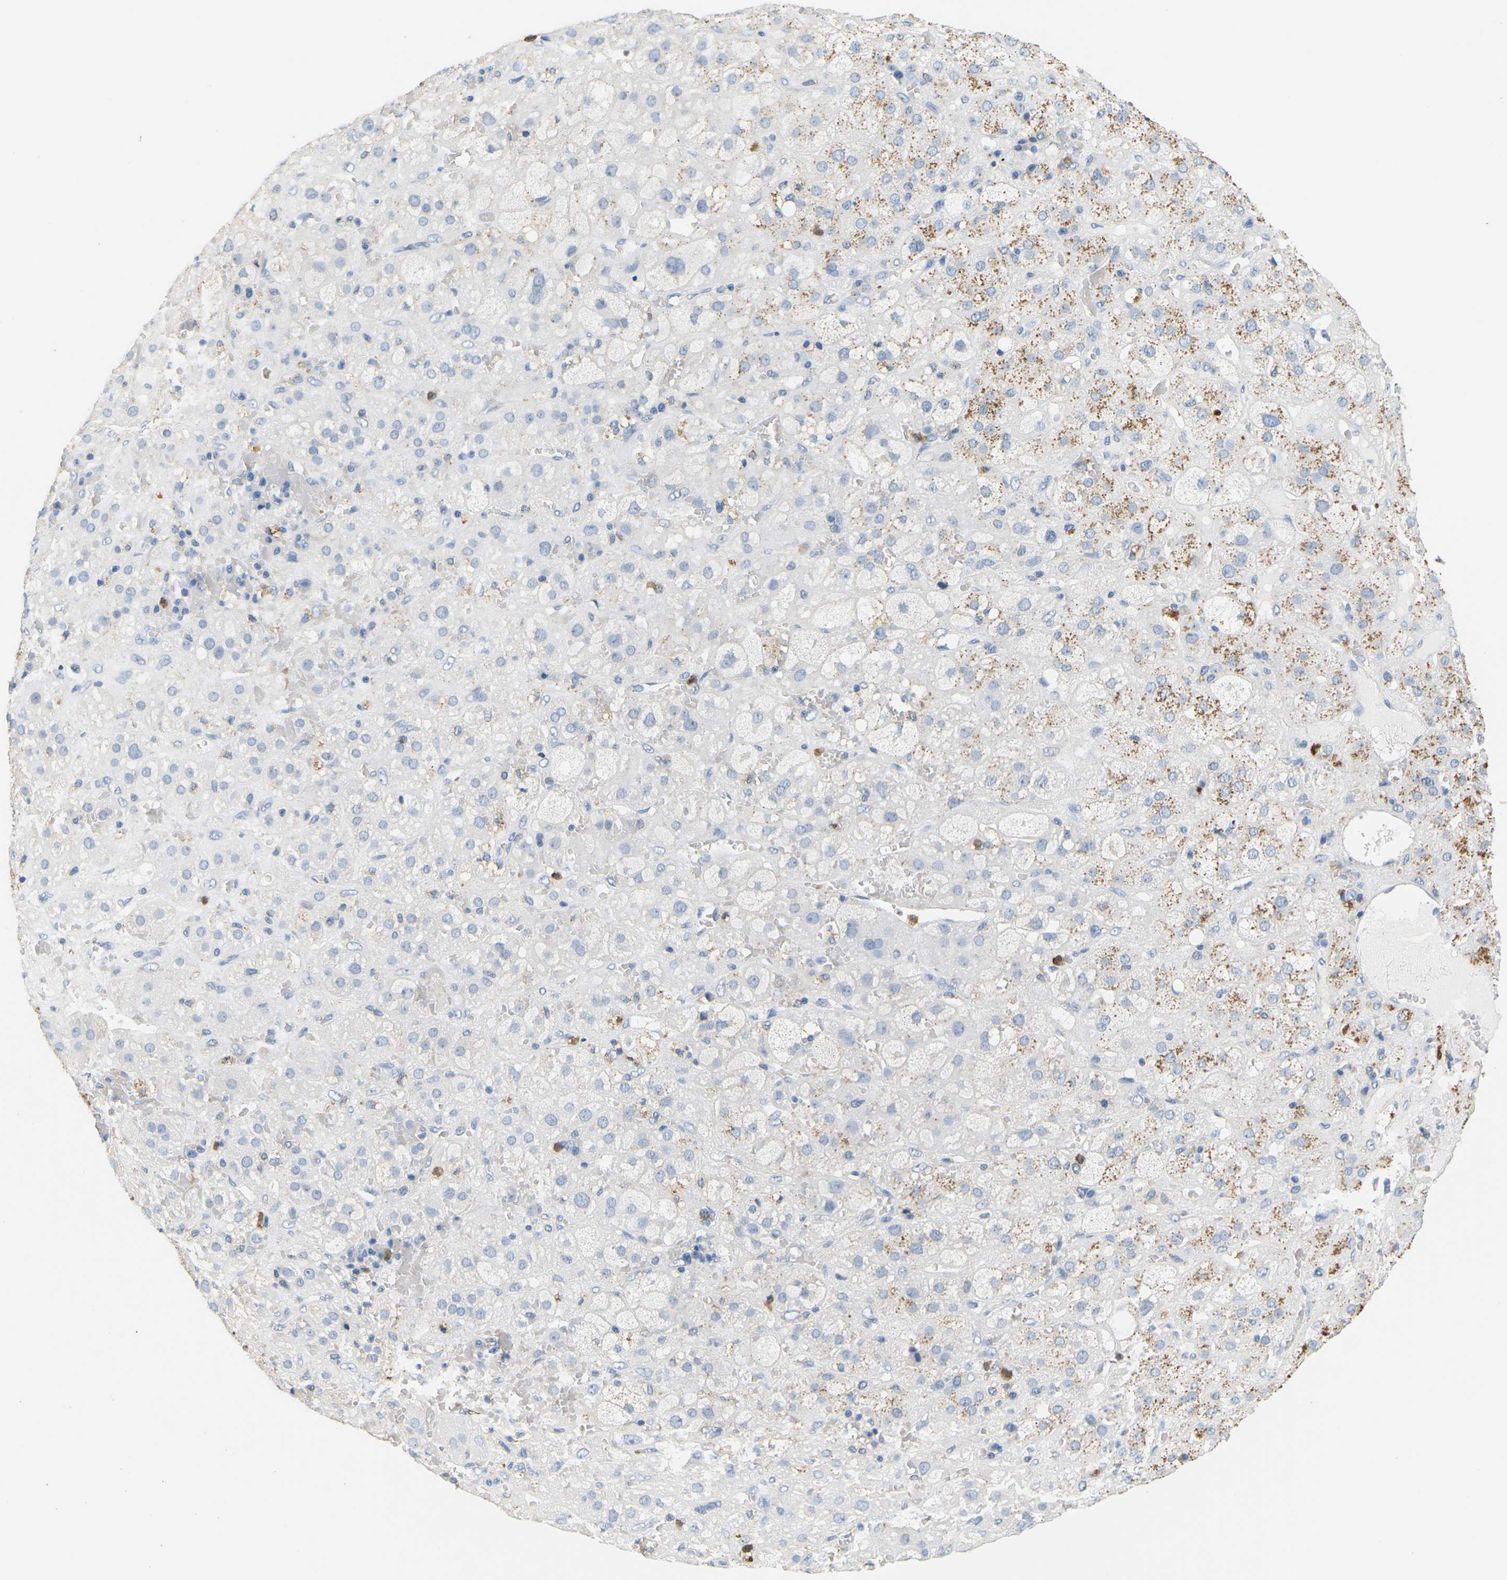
{"staining": {"intensity": "moderate", "quantity": "<25%", "location": "cytoplasmic/membranous"}, "tissue": "adrenal gland", "cell_type": "Glandular cells", "image_type": "normal", "snomed": [{"axis": "morphology", "description": "Normal tissue, NOS"}, {"axis": "topography", "description": "Adrenal gland"}], "caption": "This image reveals benign adrenal gland stained with immunohistochemistry to label a protein in brown. The cytoplasmic/membranous of glandular cells show moderate positivity for the protein. Nuclei are counter-stained blue.", "gene": "ADM", "patient": {"sex": "female", "age": 47}}